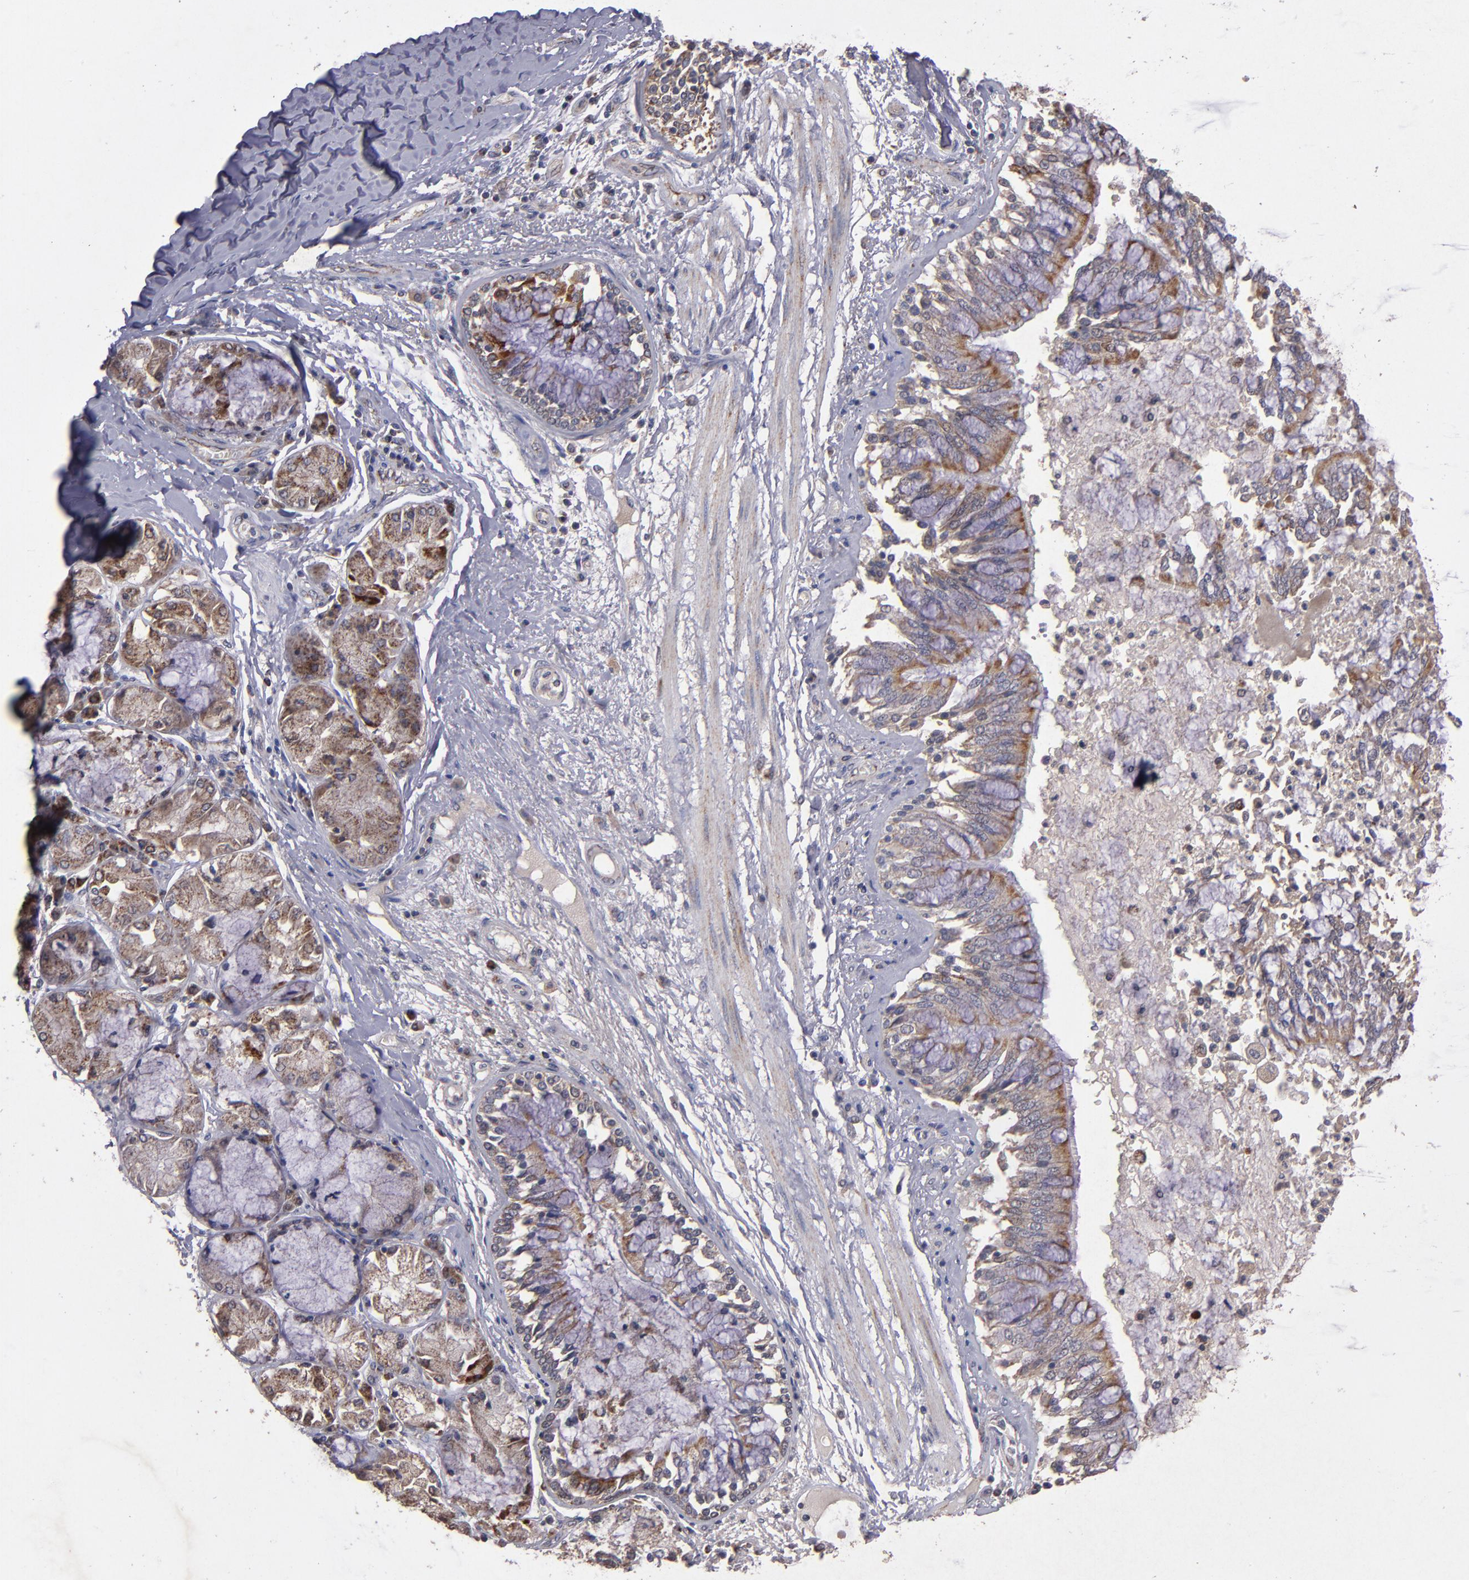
{"staining": {"intensity": "moderate", "quantity": ">75%", "location": "cytoplasmic/membranous"}, "tissue": "bronchus", "cell_type": "Respiratory epithelial cells", "image_type": "normal", "snomed": [{"axis": "morphology", "description": "Normal tissue, NOS"}, {"axis": "topography", "description": "Cartilage tissue"}, {"axis": "topography", "description": "Bronchus"}, {"axis": "topography", "description": "Lung"}], "caption": "Protein expression analysis of benign human bronchus reveals moderate cytoplasmic/membranous staining in about >75% of respiratory epithelial cells. (DAB (3,3'-diaminobenzidine) = brown stain, brightfield microscopy at high magnification).", "gene": "TIMM9", "patient": {"sex": "female", "age": 49}}